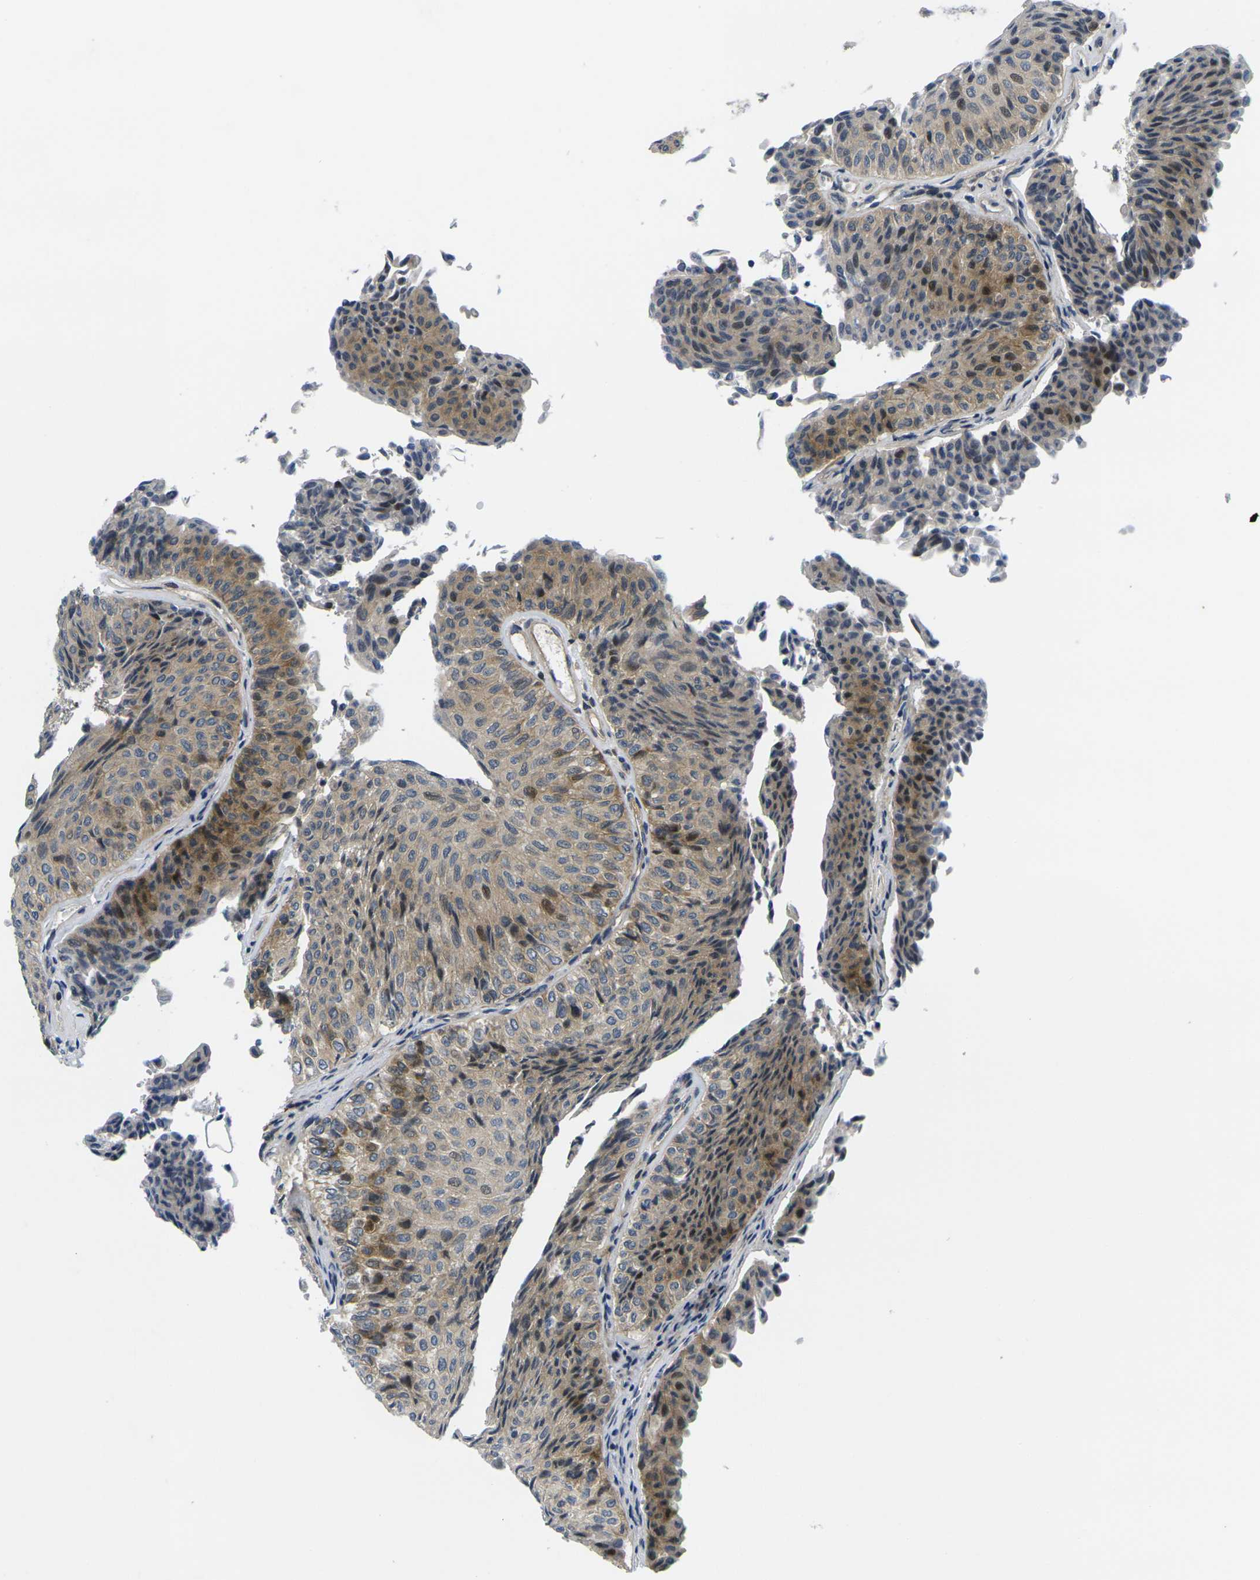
{"staining": {"intensity": "weak", "quantity": ">75%", "location": "cytoplasmic/membranous,nuclear"}, "tissue": "urothelial cancer", "cell_type": "Tumor cells", "image_type": "cancer", "snomed": [{"axis": "morphology", "description": "Urothelial carcinoma, Low grade"}, {"axis": "topography", "description": "Urinary bladder"}], "caption": "Tumor cells demonstrate low levels of weak cytoplasmic/membranous and nuclear expression in about >75% of cells in human urothelial cancer.", "gene": "ROBO2", "patient": {"sex": "male", "age": 78}}